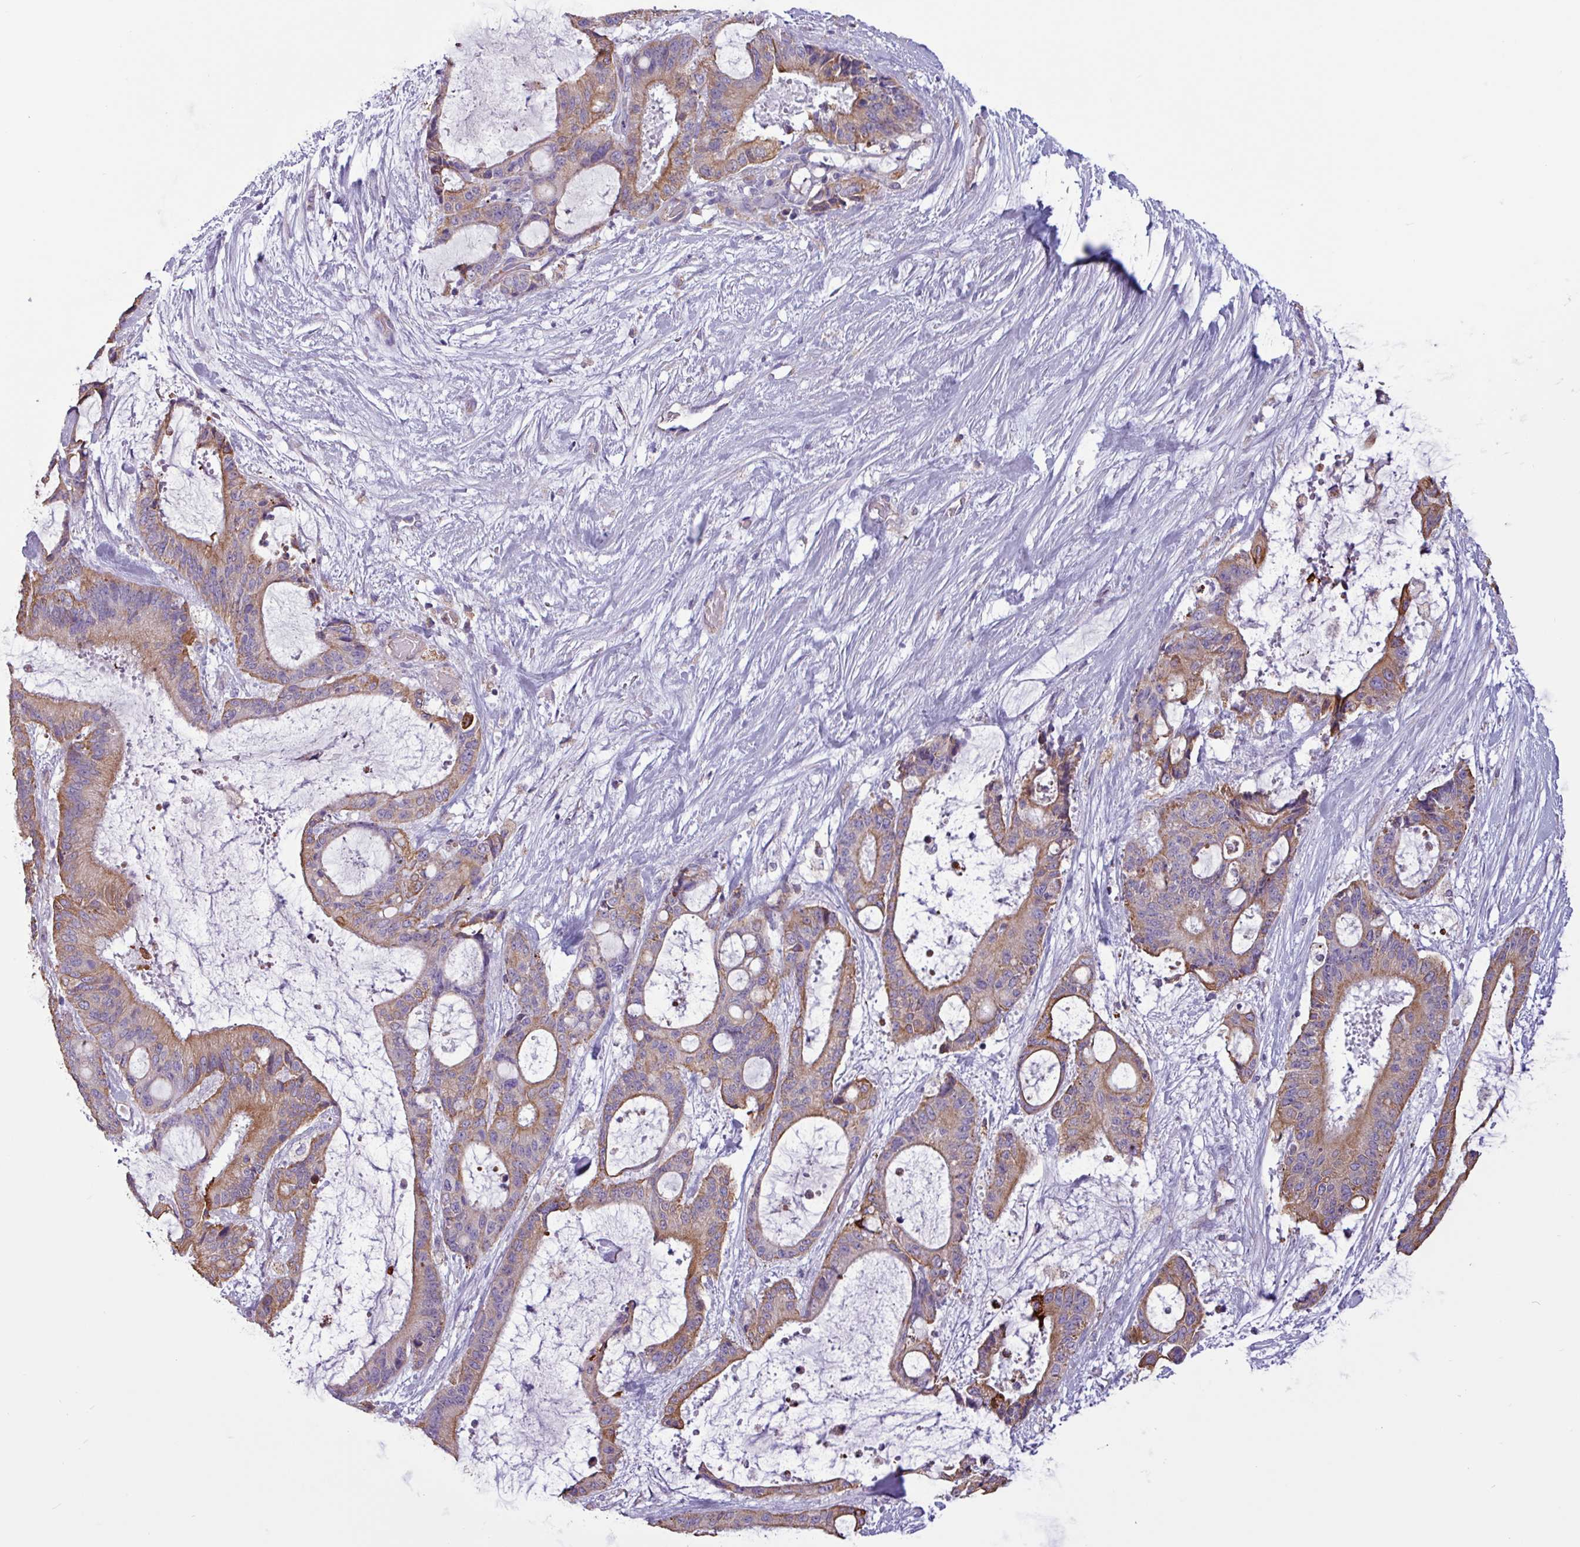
{"staining": {"intensity": "moderate", "quantity": "25%-75%", "location": "cytoplasmic/membranous"}, "tissue": "liver cancer", "cell_type": "Tumor cells", "image_type": "cancer", "snomed": [{"axis": "morphology", "description": "Normal tissue, NOS"}, {"axis": "morphology", "description": "Cholangiocarcinoma"}, {"axis": "topography", "description": "Liver"}, {"axis": "topography", "description": "Peripheral nerve tissue"}], "caption": "Immunohistochemical staining of human liver cholangiocarcinoma displays medium levels of moderate cytoplasmic/membranous protein staining in about 25%-75% of tumor cells.", "gene": "CAMK1", "patient": {"sex": "female", "age": 73}}